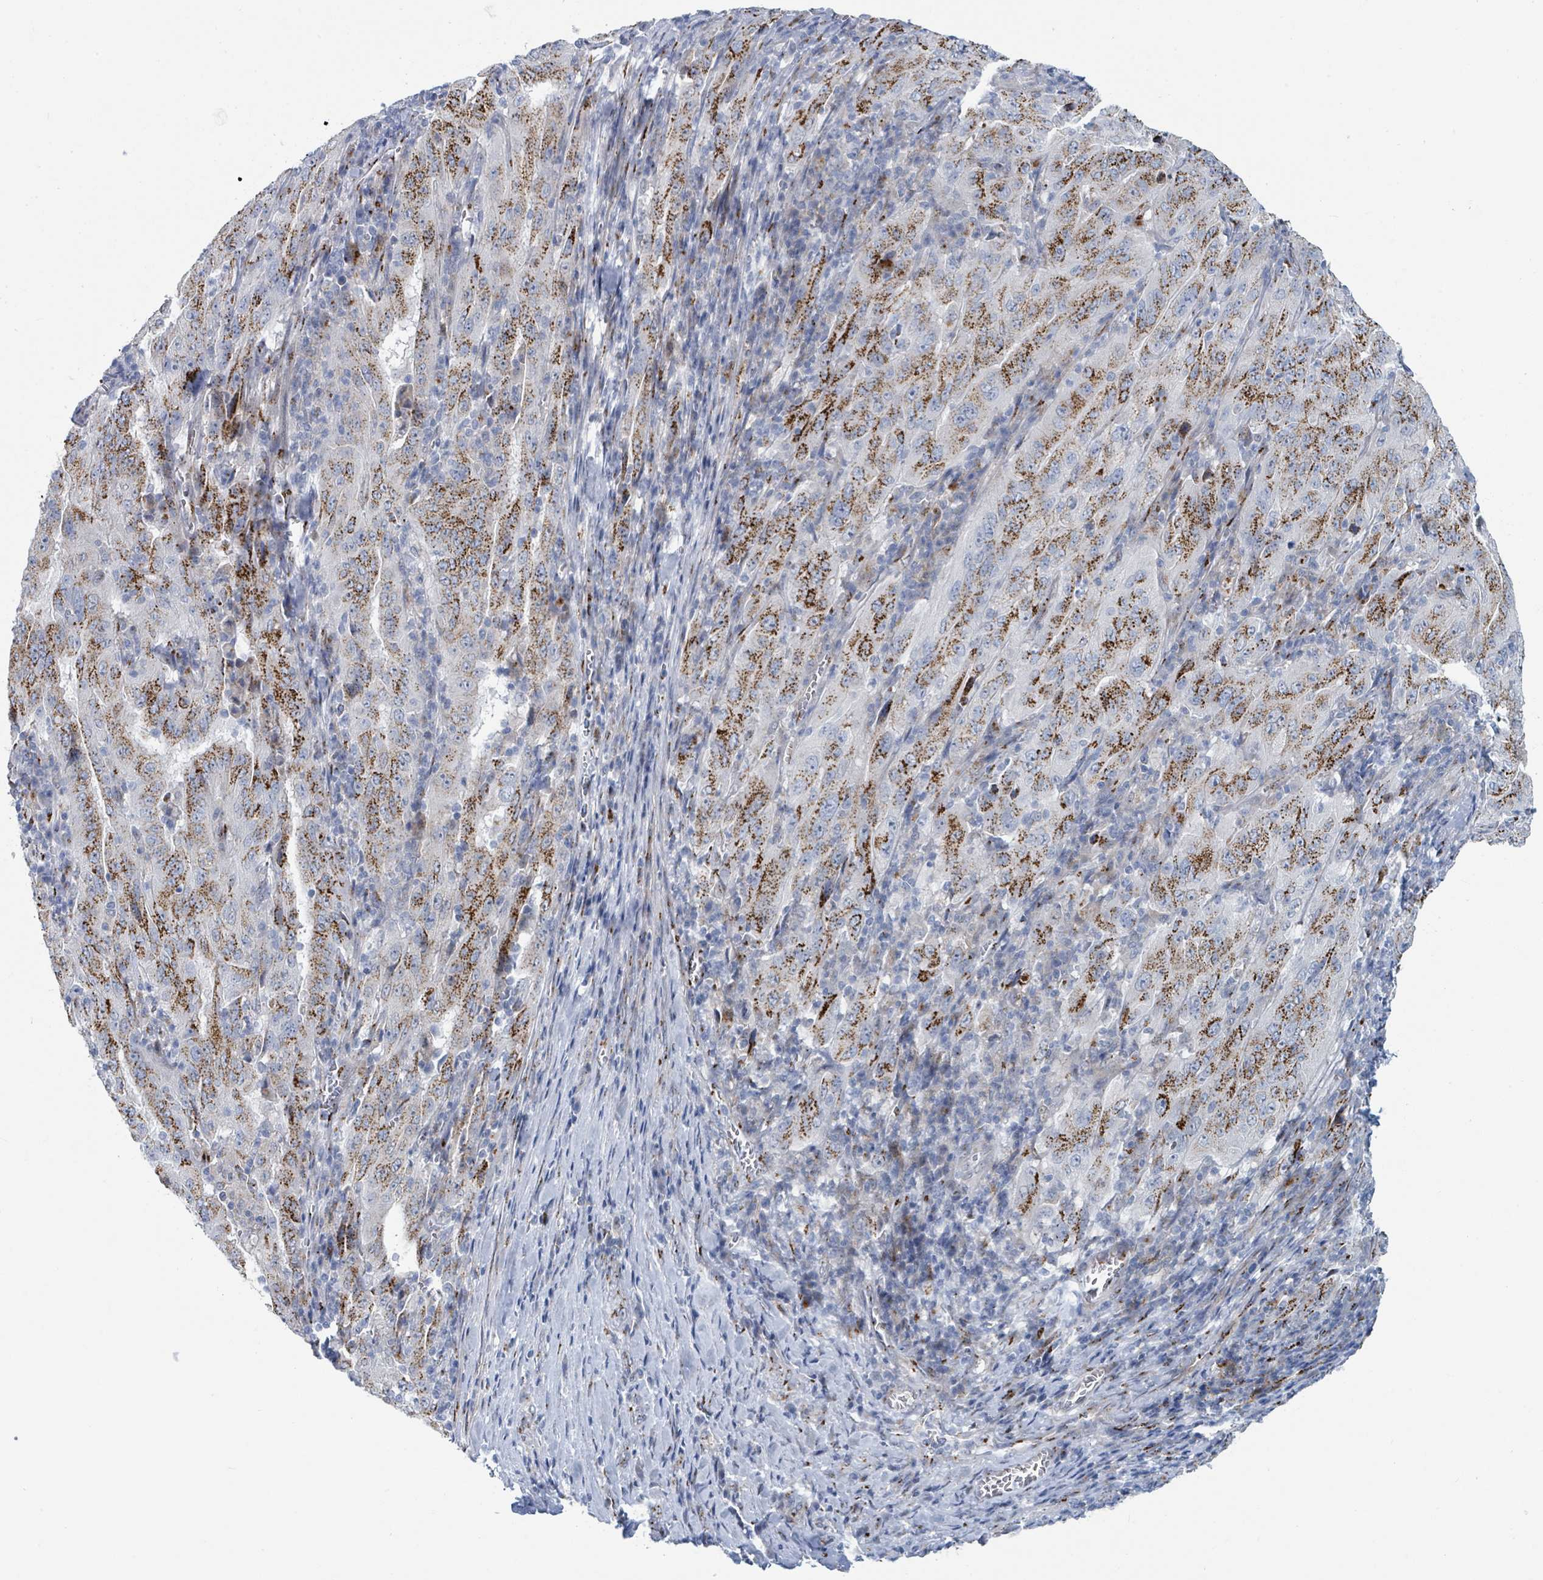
{"staining": {"intensity": "moderate", "quantity": "25%-75%", "location": "cytoplasmic/membranous"}, "tissue": "pancreatic cancer", "cell_type": "Tumor cells", "image_type": "cancer", "snomed": [{"axis": "morphology", "description": "Adenocarcinoma, NOS"}, {"axis": "topography", "description": "Pancreas"}], "caption": "Protein expression analysis of human adenocarcinoma (pancreatic) reveals moderate cytoplasmic/membranous staining in approximately 25%-75% of tumor cells.", "gene": "DCAF5", "patient": {"sex": "male", "age": 63}}